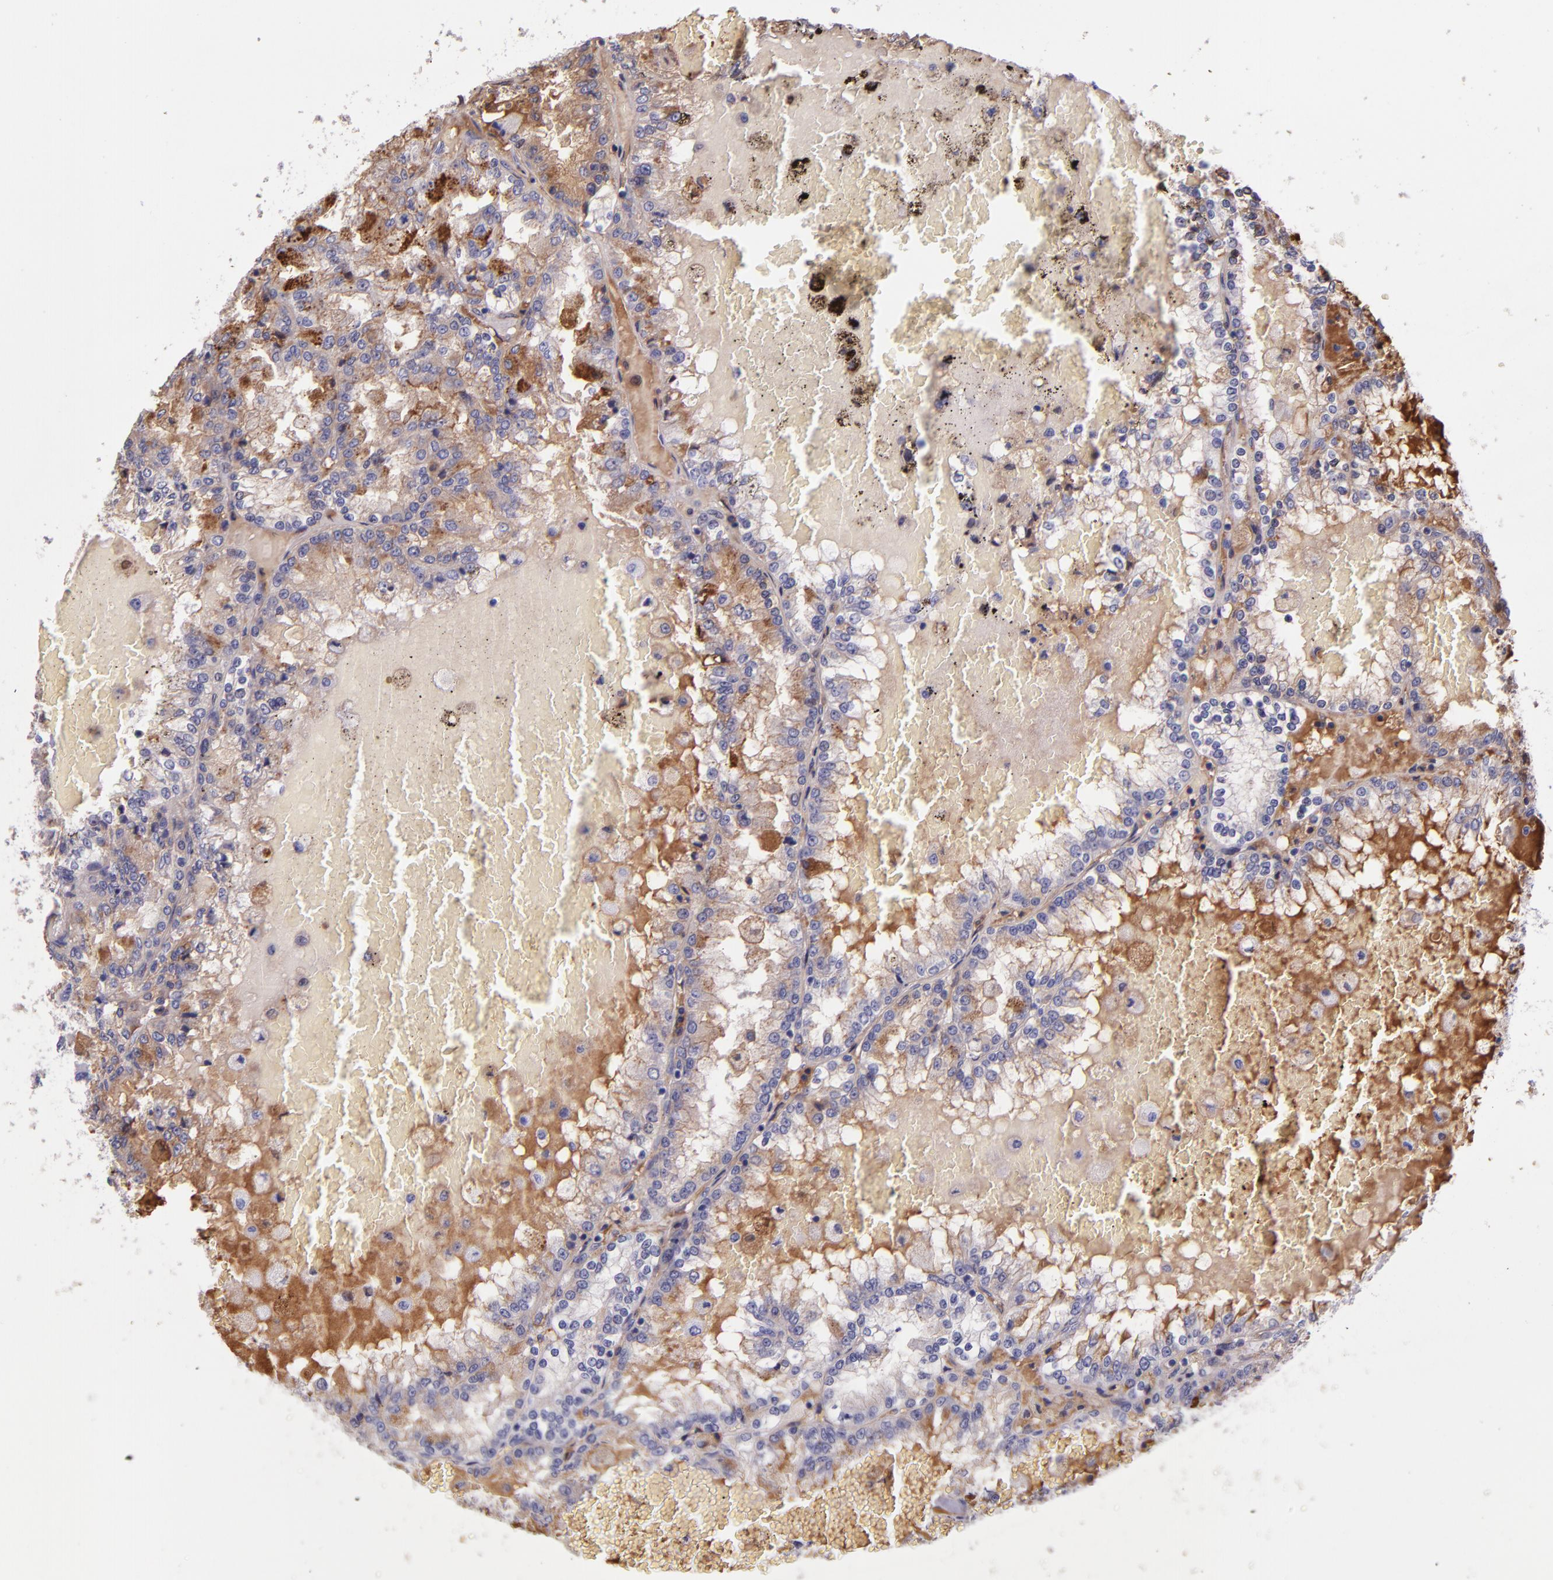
{"staining": {"intensity": "negative", "quantity": "none", "location": "none"}, "tissue": "renal cancer", "cell_type": "Tumor cells", "image_type": "cancer", "snomed": [{"axis": "morphology", "description": "Adenocarcinoma, NOS"}, {"axis": "topography", "description": "Kidney"}], "caption": "A high-resolution photomicrograph shows IHC staining of renal cancer, which shows no significant staining in tumor cells. (Stains: DAB immunohistochemistry (IHC) with hematoxylin counter stain, Microscopy: brightfield microscopy at high magnification).", "gene": "KNG1", "patient": {"sex": "female", "age": 56}}